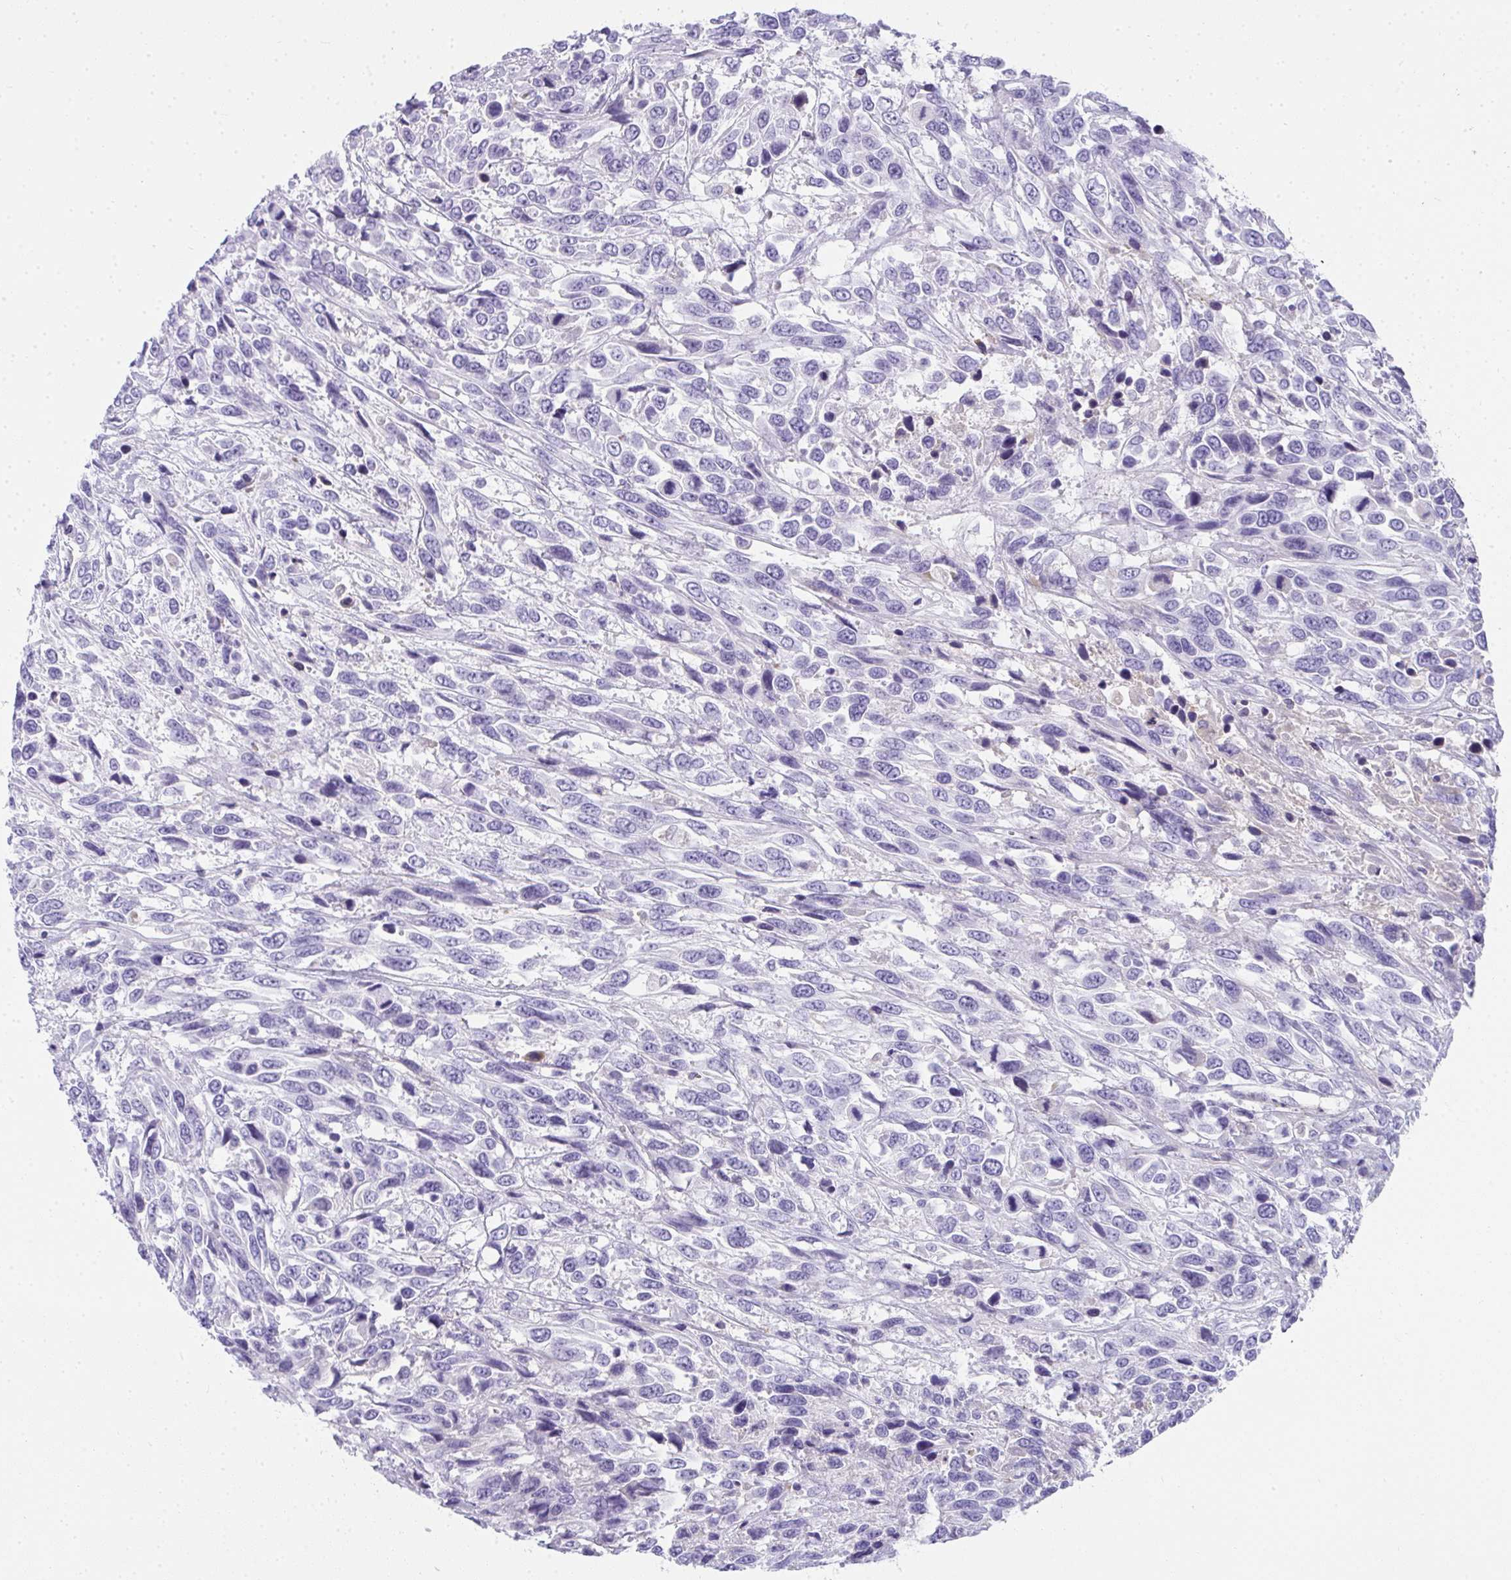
{"staining": {"intensity": "negative", "quantity": "none", "location": "none"}, "tissue": "urothelial cancer", "cell_type": "Tumor cells", "image_type": "cancer", "snomed": [{"axis": "morphology", "description": "Urothelial carcinoma, High grade"}, {"axis": "topography", "description": "Urinary bladder"}], "caption": "Histopathology image shows no significant protein staining in tumor cells of urothelial carcinoma (high-grade).", "gene": "ZSWIM3", "patient": {"sex": "female", "age": 70}}